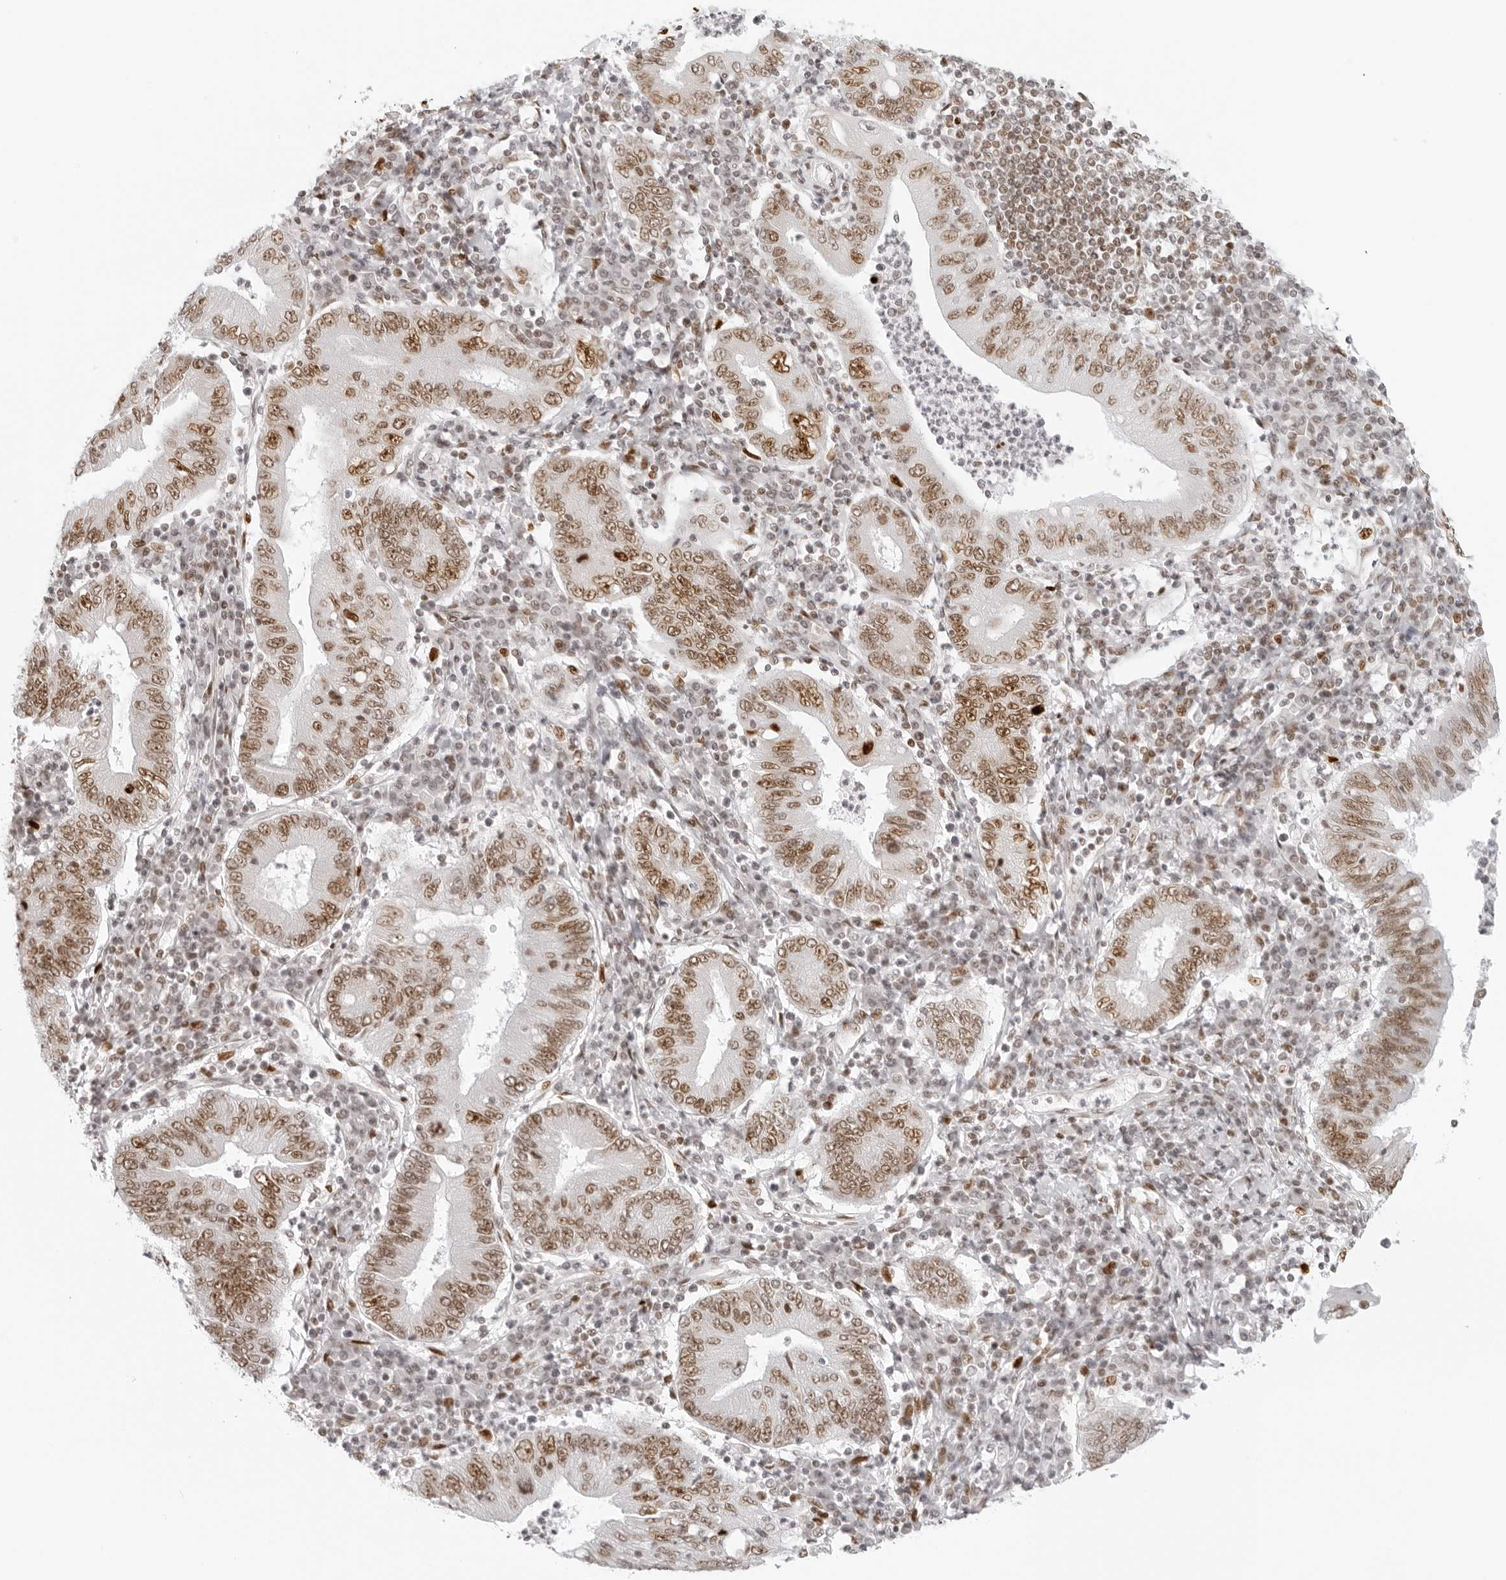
{"staining": {"intensity": "moderate", "quantity": ">75%", "location": "nuclear"}, "tissue": "stomach cancer", "cell_type": "Tumor cells", "image_type": "cancer", "snomed": [{"axis": "morphology", "description": "Normal tissue, NOS"}, {"axis": "morphology", "description": "Adenocarcinoma, NOS"}, {"axis": "topography", "description": "Esophagus"}, {"axis": "topography", "description": "Stomach, upper"}, {"axis": "topography", "description": "Peripheral nerve tissue"}], "caption": "Human stomach cancer (adenocarcinoma) stained with a protein marker exhibits moderate staining in tumor cells.", "gene": "RCC1", "patient": {"sex": "male", "age": 62}}